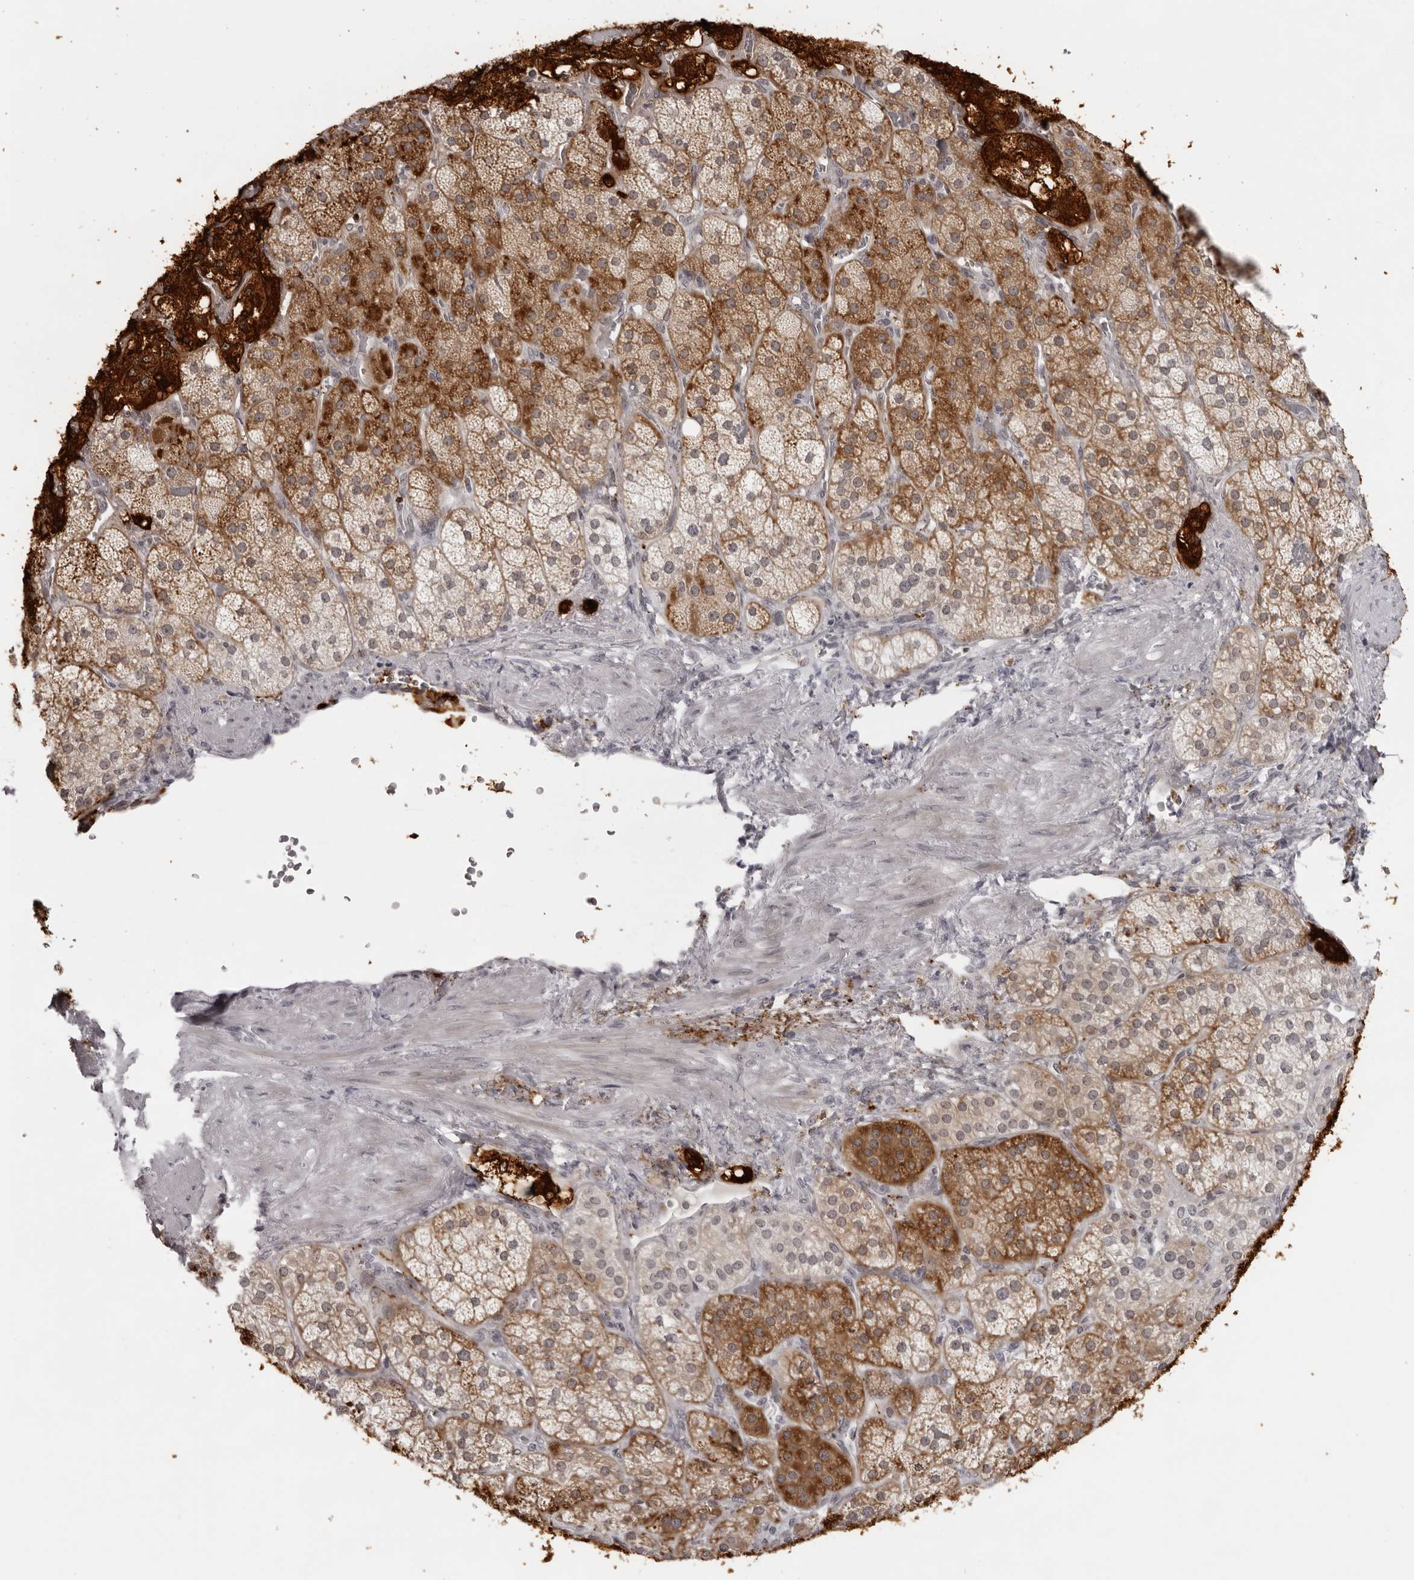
{"staining": {"intensity": "moderate", "quantity": ">75%", "location": "cytoplasmic/membranous"}, "tissue": "adrenal gland", "cell_type": "Glandular cells", "image_type": "normal", "snomed": [{"axis": "morphology", "description": "Normal tissue, NOS"}, {"axis": "topography", "description": "Adrenal gland"}], "caption": "Protein expression analysis of normal adrenal gland exhibits moderate cytoplasmic/membranous staining in approximately >75% of glandular cells. (IHC, brightfield microscopy, high magnification).", "gene": "NUDT18", "patient": {"sex": "male", "age": 57}}